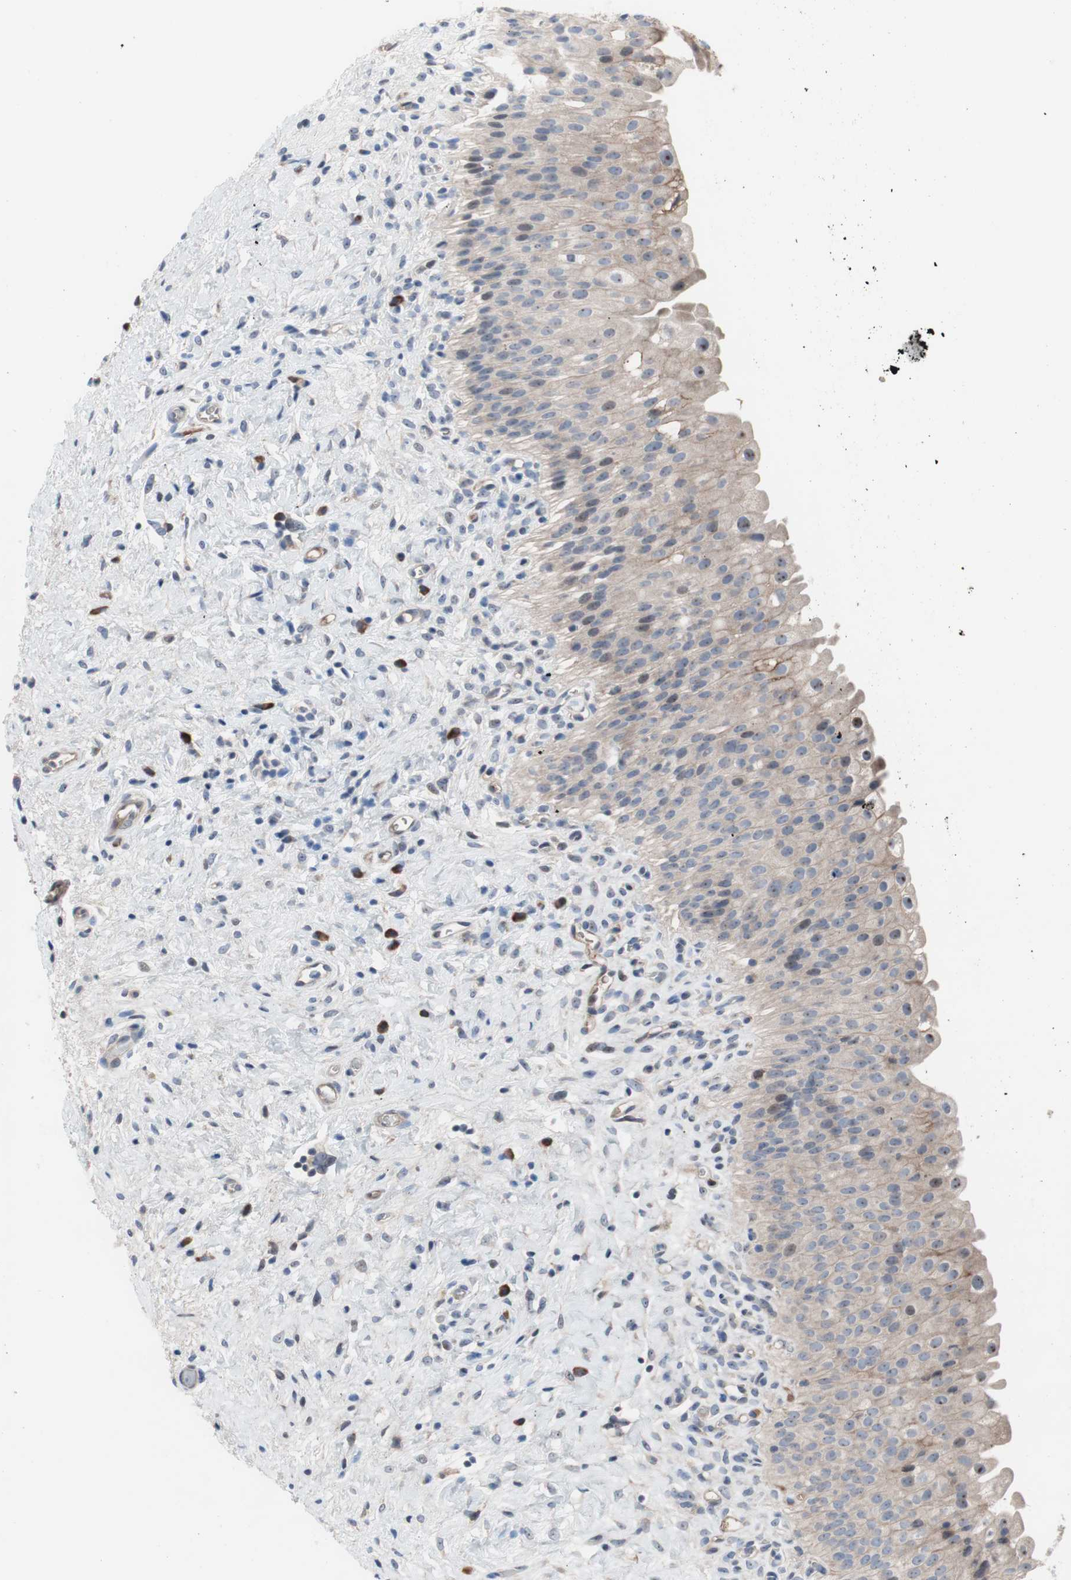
{"staining": {"intensity": "weak", "quantity": ">75%", "location": "cytoplasmic/membranous"}, "tissue": "urinary bladder", "cell_type": "Urothelial cells", "image_type": "normal", "snomed": [{"axis": "morphology", "description": "Normal tissue, NOS"}, {"axis": "morphology", "description": "Urothelial carcinoma, High grade"}, {"axis": "topography", "description": "Urinary bladder"}], "caption": "IHC (DAB) staining of benign urinary bladder reveals weak cytoplasmic/membranous protein expression in approximately >75% of urothelial cells.", "gene": "KANSL1", "patient": {"sex": "male", "age": 46}}